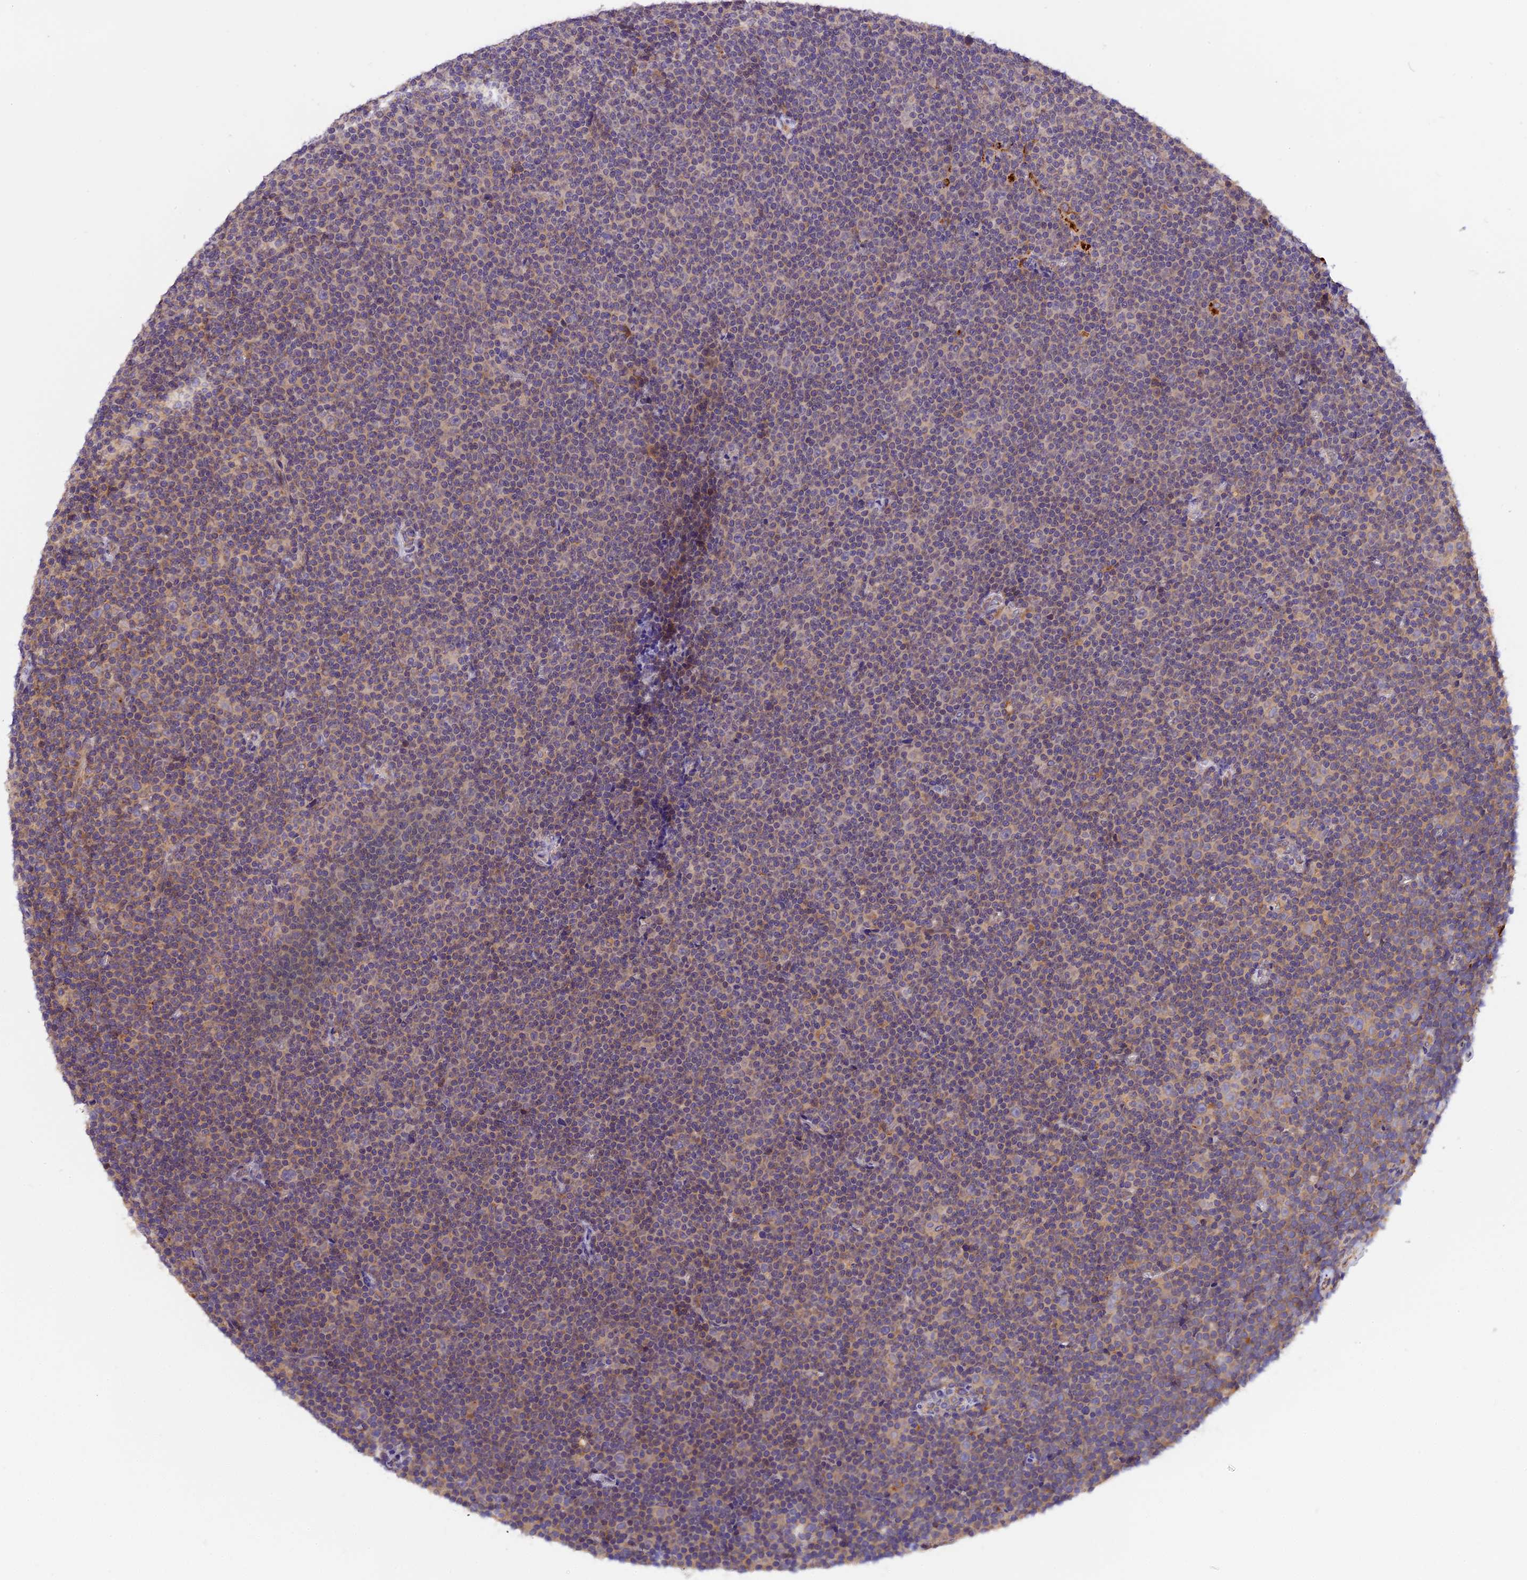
{"staining": {"intensity": "weak", "quantity": "<25%", "location": "cytoplasmic/membranous"}, "tissue": "lymphoma", "cell_type": "Tumor cells", "image_type": "cancer", "snomed": [{"axis": "morphology", "description": "Malignant lymphoma, non-Hodgkin's type, Low grade"}, {"axis": "topography", "description": "Lymph node"}], "caption": "Micrograph shows no significant protein staining in tumor cells of low-grade malignant lymphoma, non-Hodgkin's type. Brightfield microscopy of immunohistochemistry stained with DAB (brown) and hematoxylin (blue), captured at high magnification.", "gene": "COPE", "patient": {"sex": "female", "age": 67}}